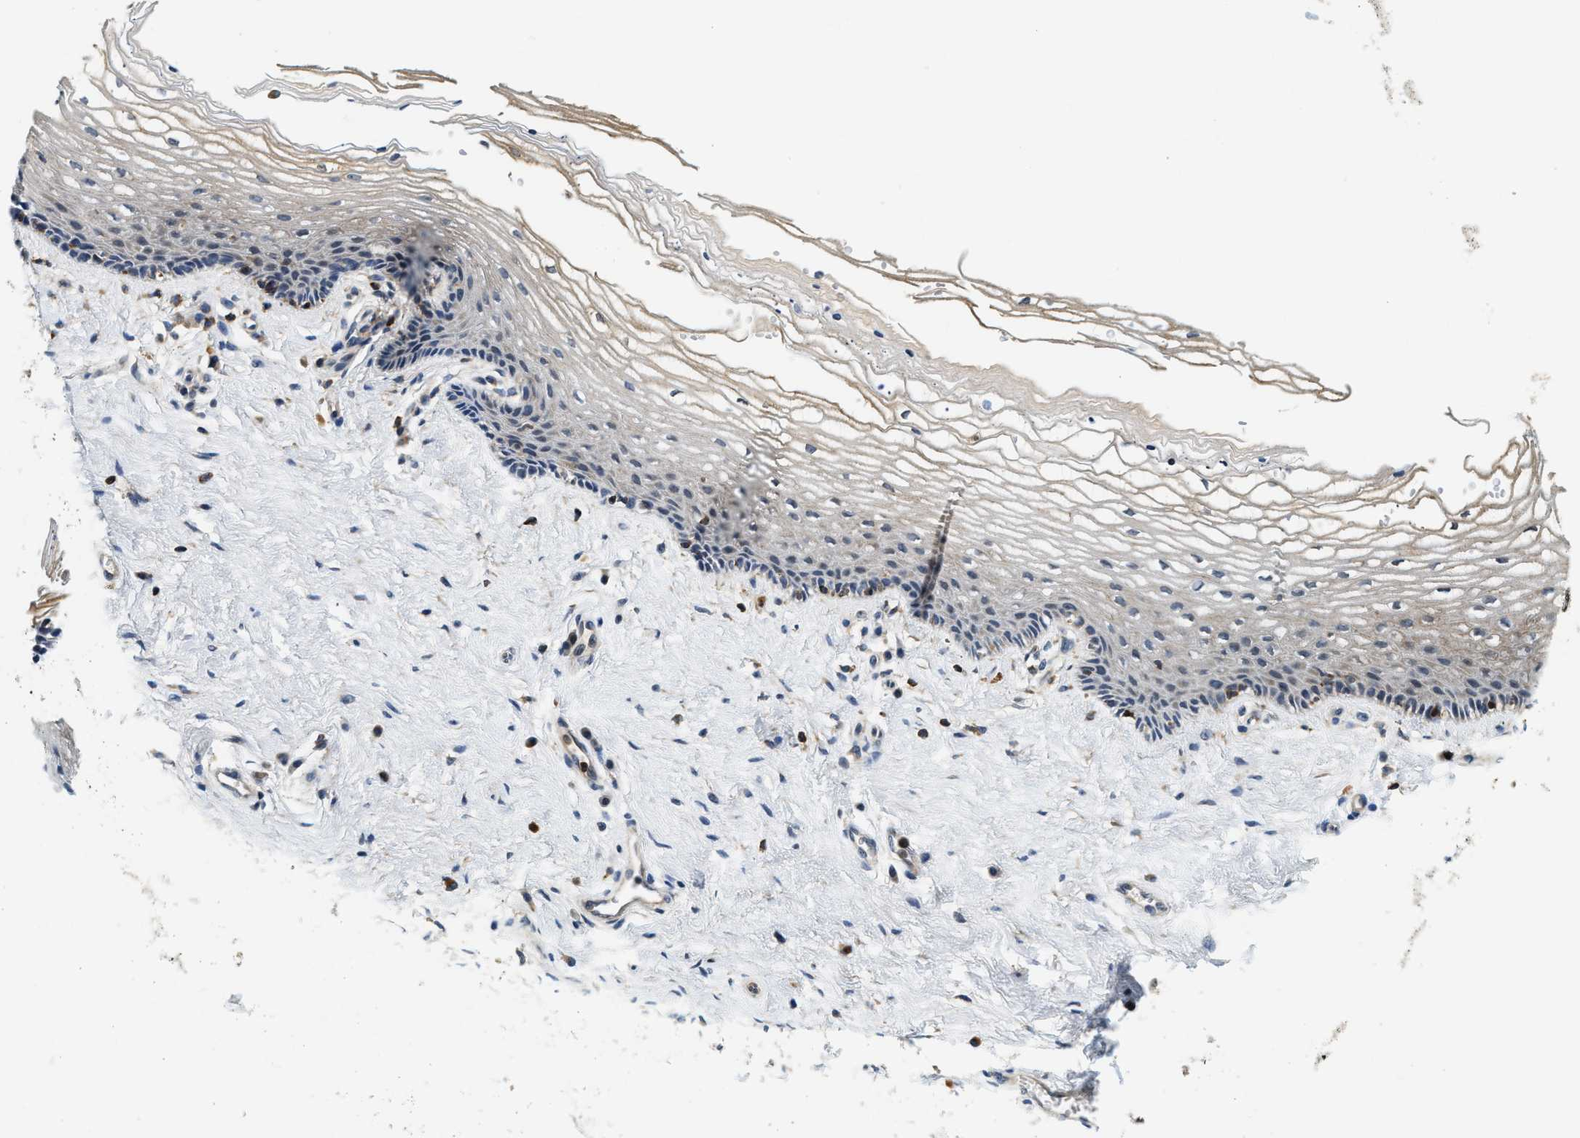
{"staining": {"intensity": "weak", "quantity": "<25%", "location": "cytoplasmic/membranous"}, "tissue": "vagina", "cell_type": "Squamous epithelial cells", "image_type": "normal", "snomed": [{"axis": "morphology", "description": "Normal tissue, NOS"}, {"axis": "topography", "description": "Vagina"}], "caption": "Human vagina stained for a protein using immunohistochemistry (IHC) exhibits no positivity in squamous epithelial cells.", "gene": "SAMD9", "patient": {"sex": "female", "age": 46}}